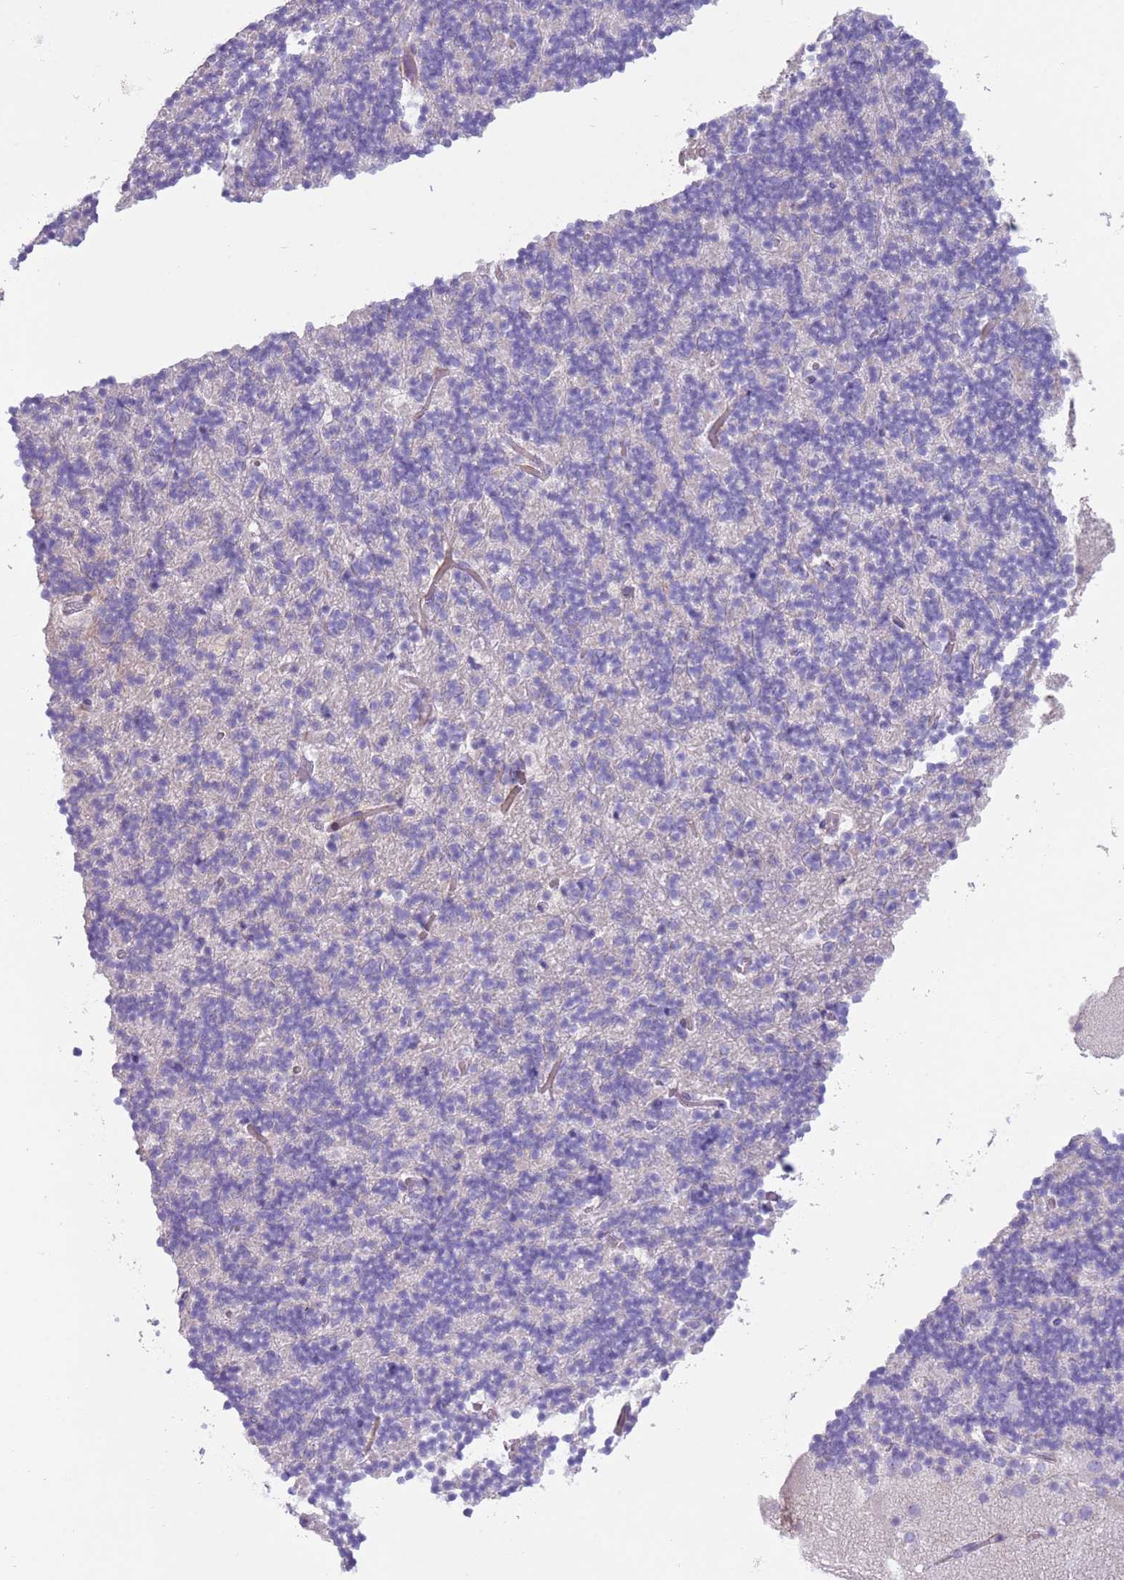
{"staining": {"intensity": "negative", "quantity": "none", "location": "none"}, "tissue": "cerebellum", "cell_type": "Cells in granular layer", "image_type": "normal", "snomed": [{"axis": "morphology", "description": "Normal tissue, NOS"}, {"axis": "topography", "description": "Cerebellum"}], "caption": "This is an IHC micrograph of benign cerebellum. There is no positivity in cells in granular layer.", "gene": "ZNF239", "patient": {"sex": "male", "age": 57}}